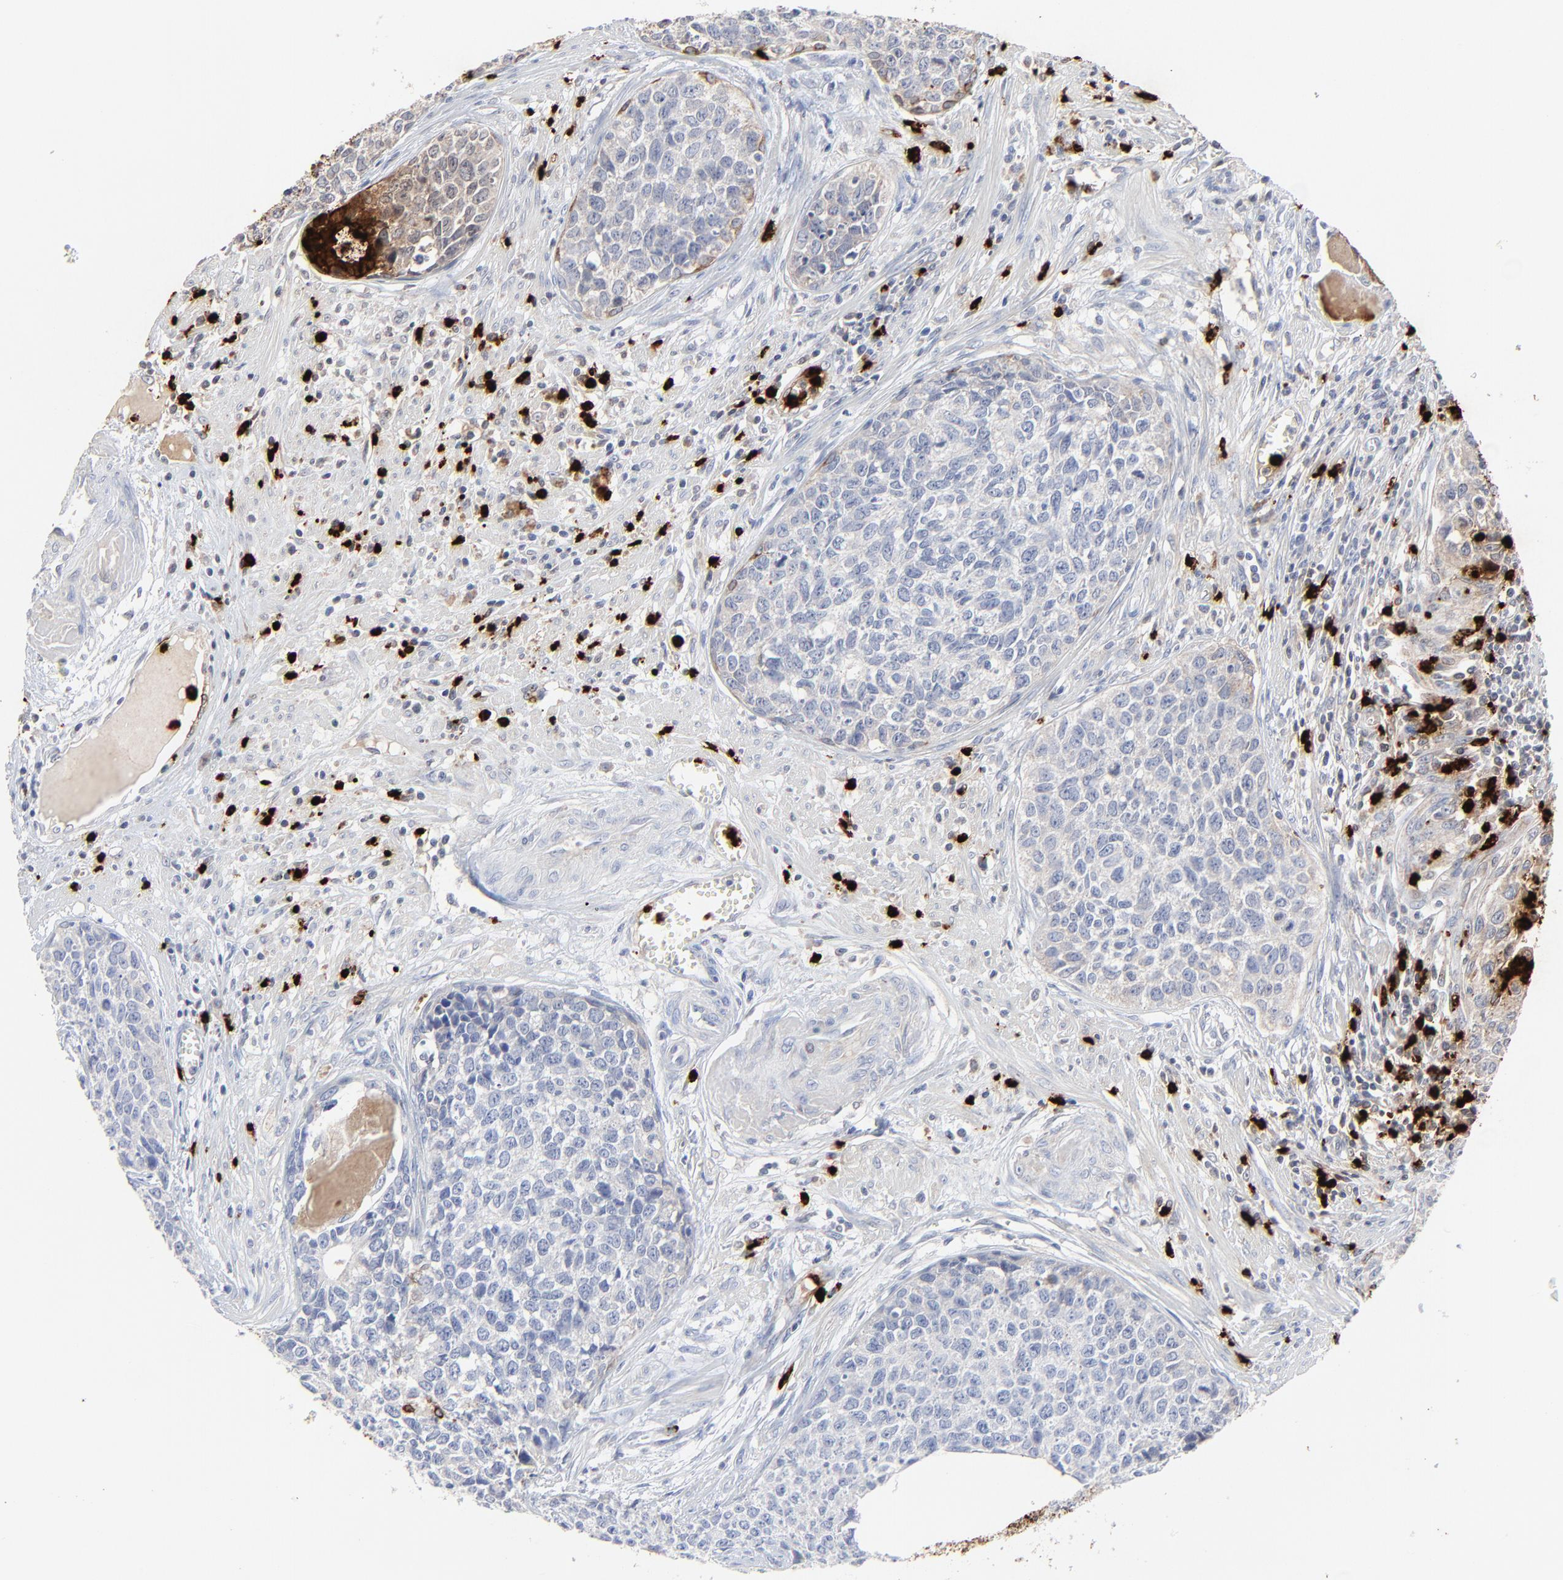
{"staining": {"intensity": "moderate", "quantity": "<25%", "location": "cytoplasmic/membranous"}, "tissue": "urothelial cancer", "cell_type": "Tumor cells", "image_type": "cancer", "snomed": [{"axis": "morphology", "description": "Urothelial carcinoma, High grade"}, {"axis": "topography", "description": "Urinary bladder"}], "caption": "High-grade urothelial carcinoma stained for a protein (brown) shows moderate cytoplasmic/membranous positive staining in about <25% of tumor cells.", "gene": "LCN2", "patient": {"sex": "male", "age": 81}}